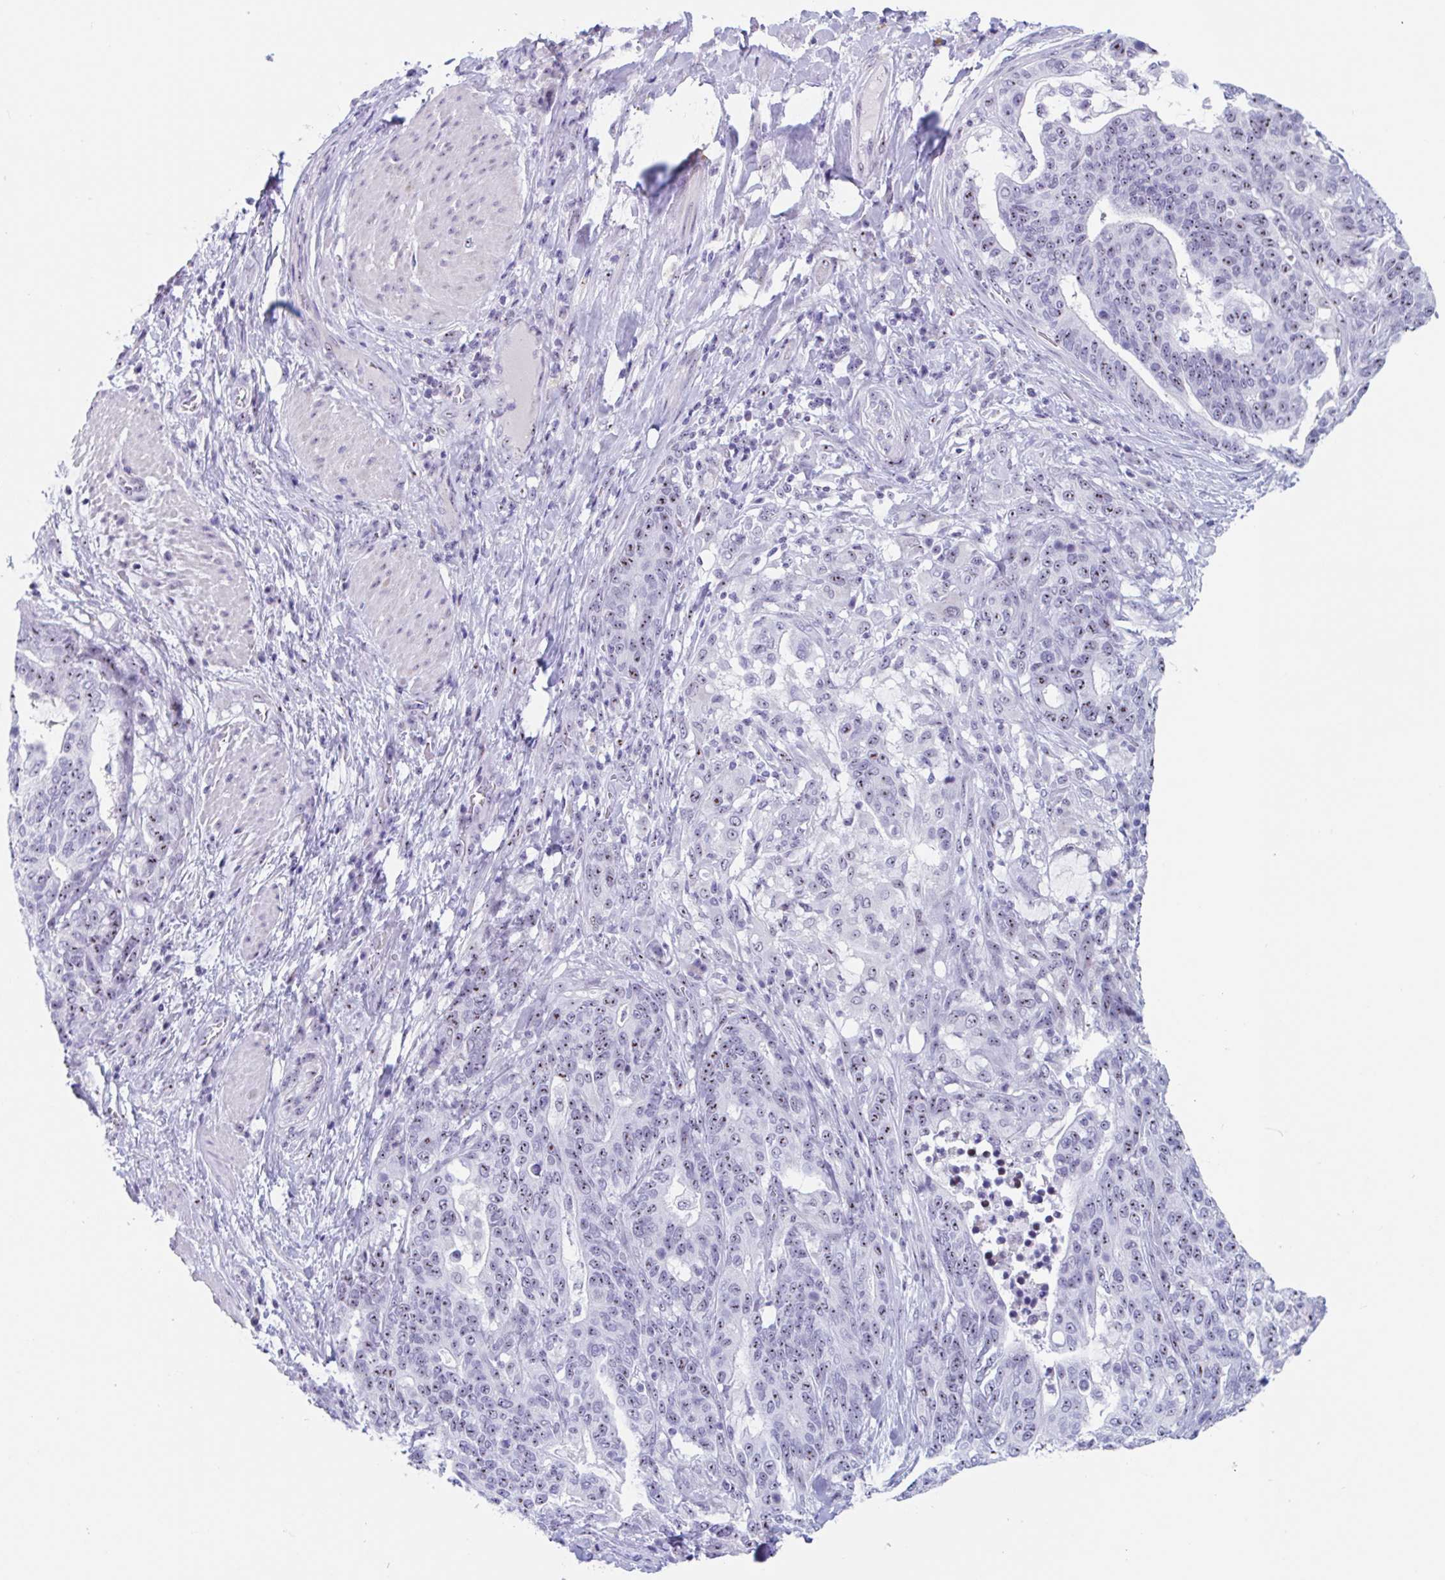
{"staining": {"intensity": "moderate", "quantity": ">75%", "location": "nuclear"}, "tissue": "stomach cancer", "cell_type": "Tumor cells", "image_type": "cancer", "snomed": [{"axis": "morphology", "description": "Normal tissue, NOS"}, {"axis": "morphology", "description": "Adenocarcinoma, NOS"}, {"axis": "topography", "description": "Stomach"}], "caption": "Stomach cancer (adenocarcinoma) stained for a protein (brown) exhibits moderate nuclear positive positivity in approximately >75% of tumor cells.", "gene": "LENG9", "patient": {"sex": "female", "age": 64}}